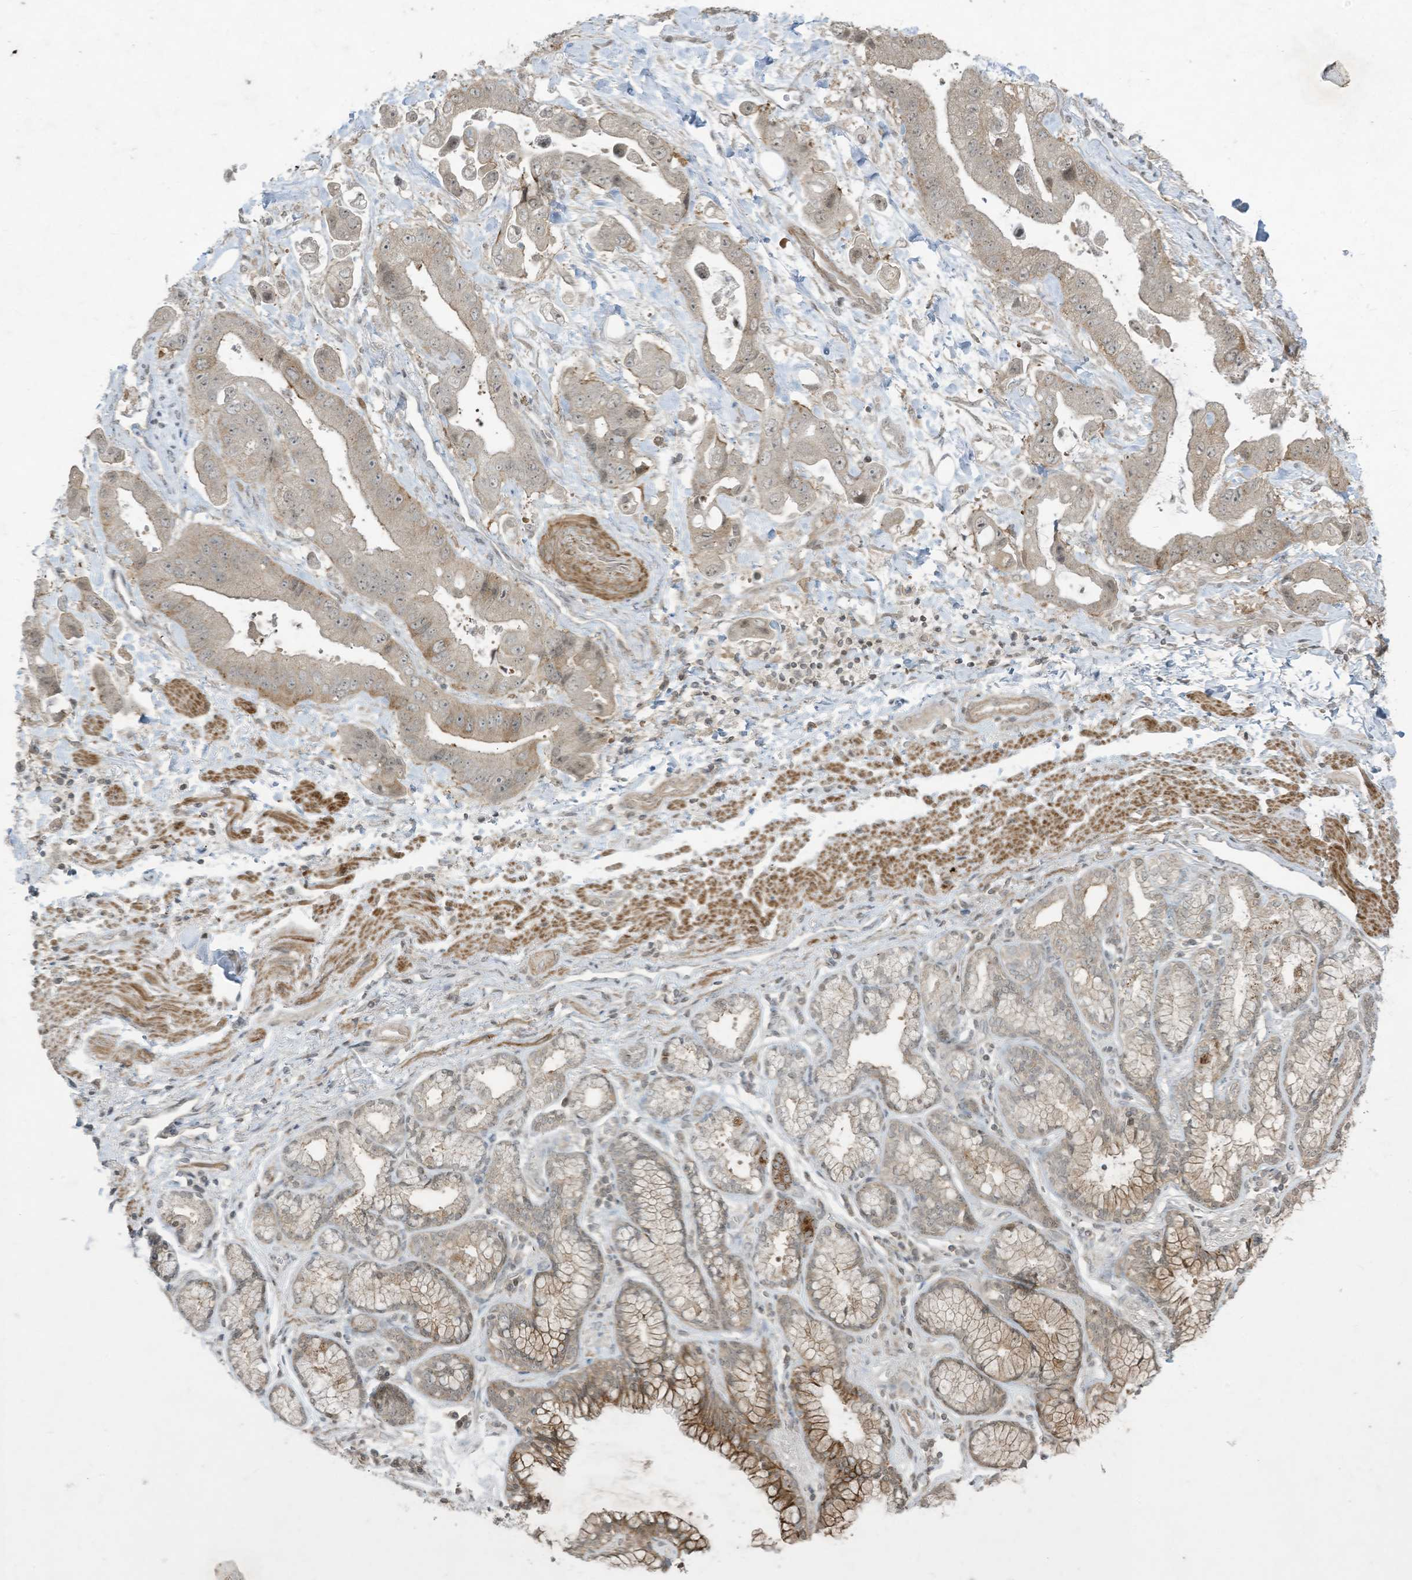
{"staining": {"intensity": "weak", "quantity": "<25%", "location": "cytoplasmic/membranous"}, "tissue": "stomach cancer", "cell_type": "Tumor cells", "image_type": "cancer", "snomed": [{"axis": "morphology", "description": "Adenocarcinoma, NOS"}, {"axis": "topography", "description": "Stomach"}], "caption": "This is an immunohistochemistry micrograph of stomach adenocarcinoma. There is no positivity in tumor cells.", "gene": "ZNF263", "patient": {"sex": "male", "age": 62}}